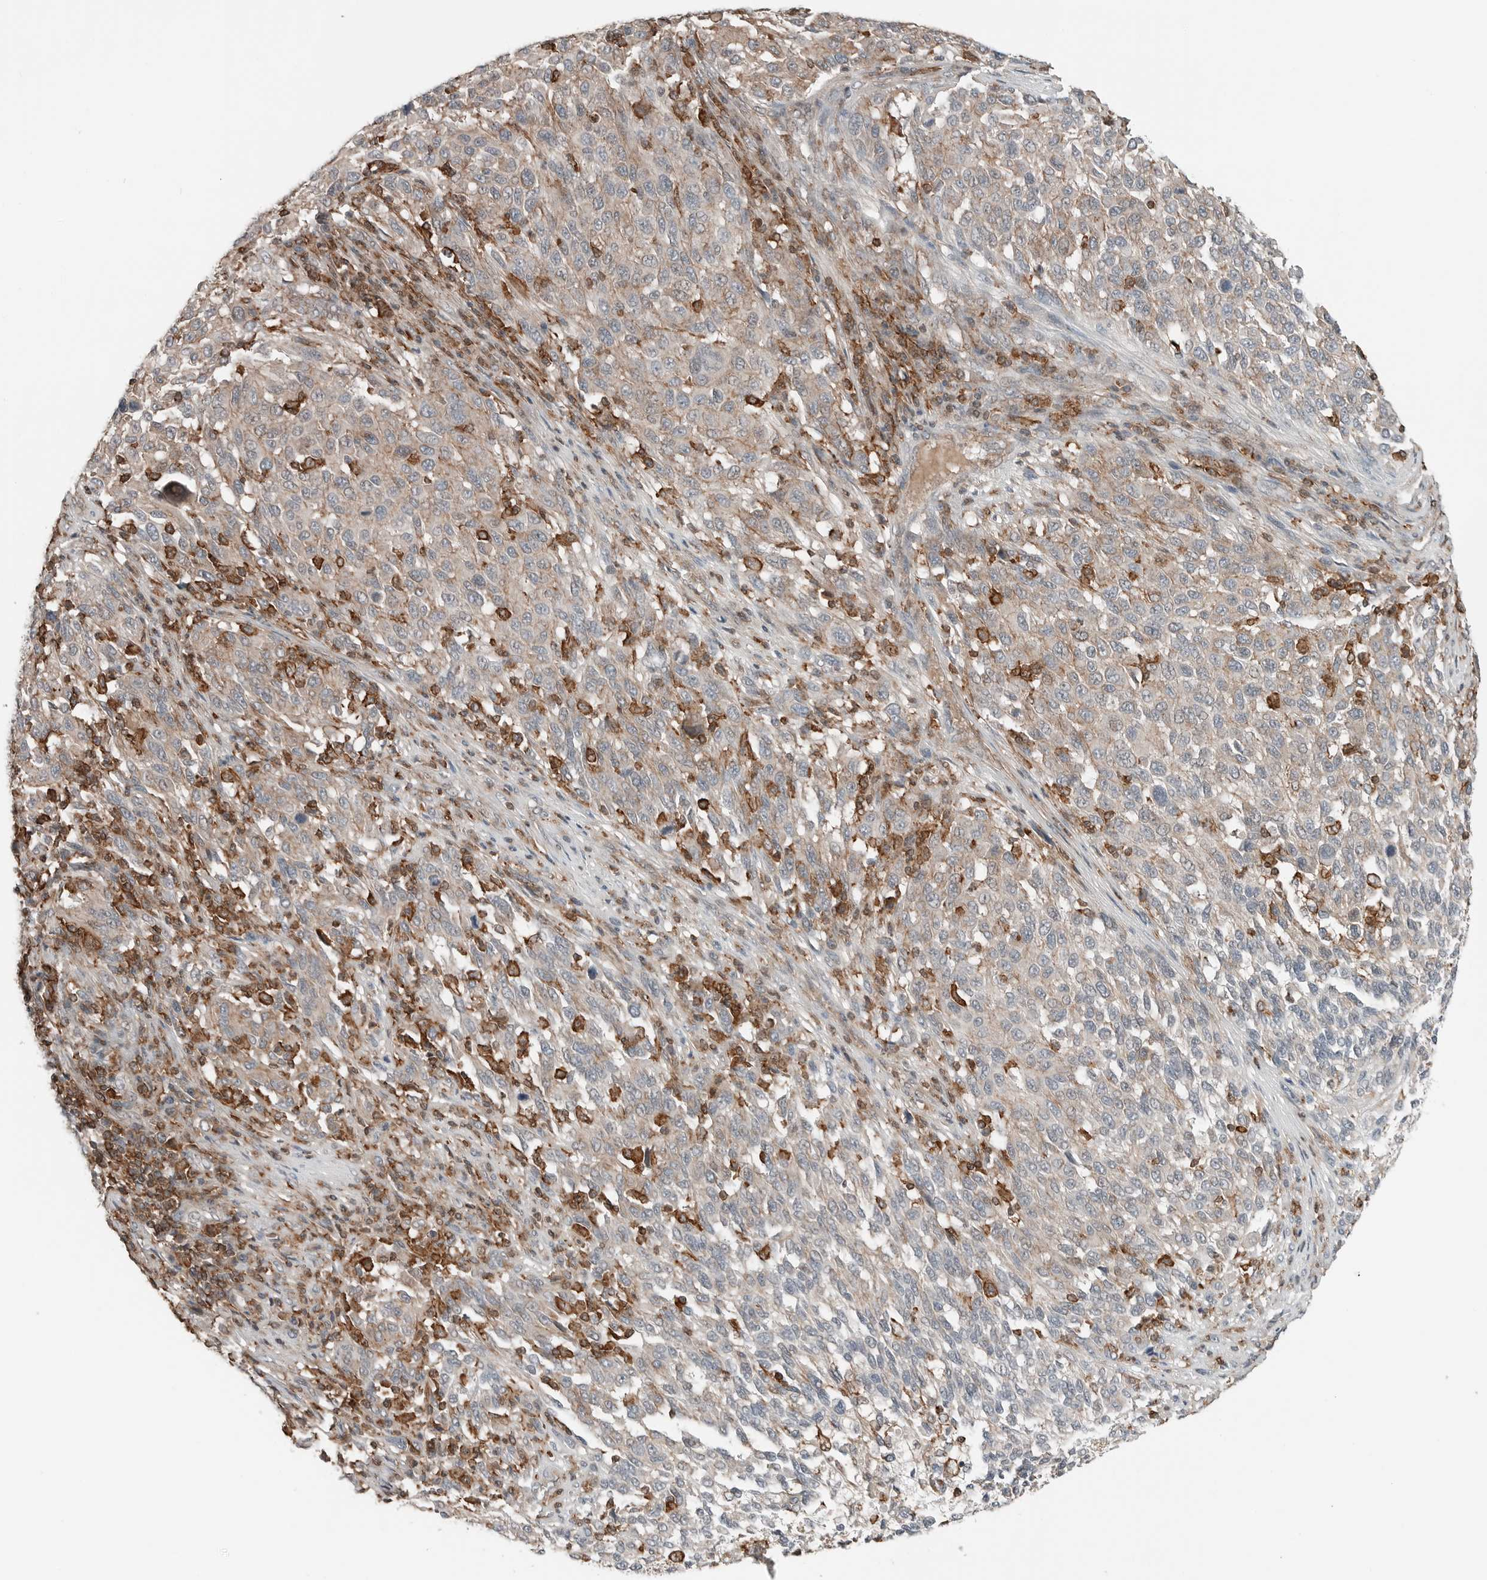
{"staining": {"intensity": "weak", "quantity": "25%-75%", "location": "cytoplasmic/membranous"}, "tissue": "melanoma", "cell_type": "Tumor cells", "image_type": "cancer", "snomed": [{"axis": "morphology", "description": "Malignant melanoma, Metastatic site"}, {"axis": "topography", "description": "Lymph node"}], "caption": "Melanoma was stained to show a protein in brown. There is low levels of weak cytoplasmic/membranous expression in about 25%-75% of tumor cells. The staining was performed using DAB (3,3'-diaminobenzidine), with brown indicating positive protein expression. Nuclei are stained blue with hematoxylin.", "gene": "LEFTY2", "patient": {"sex": "male", "age": 61}}